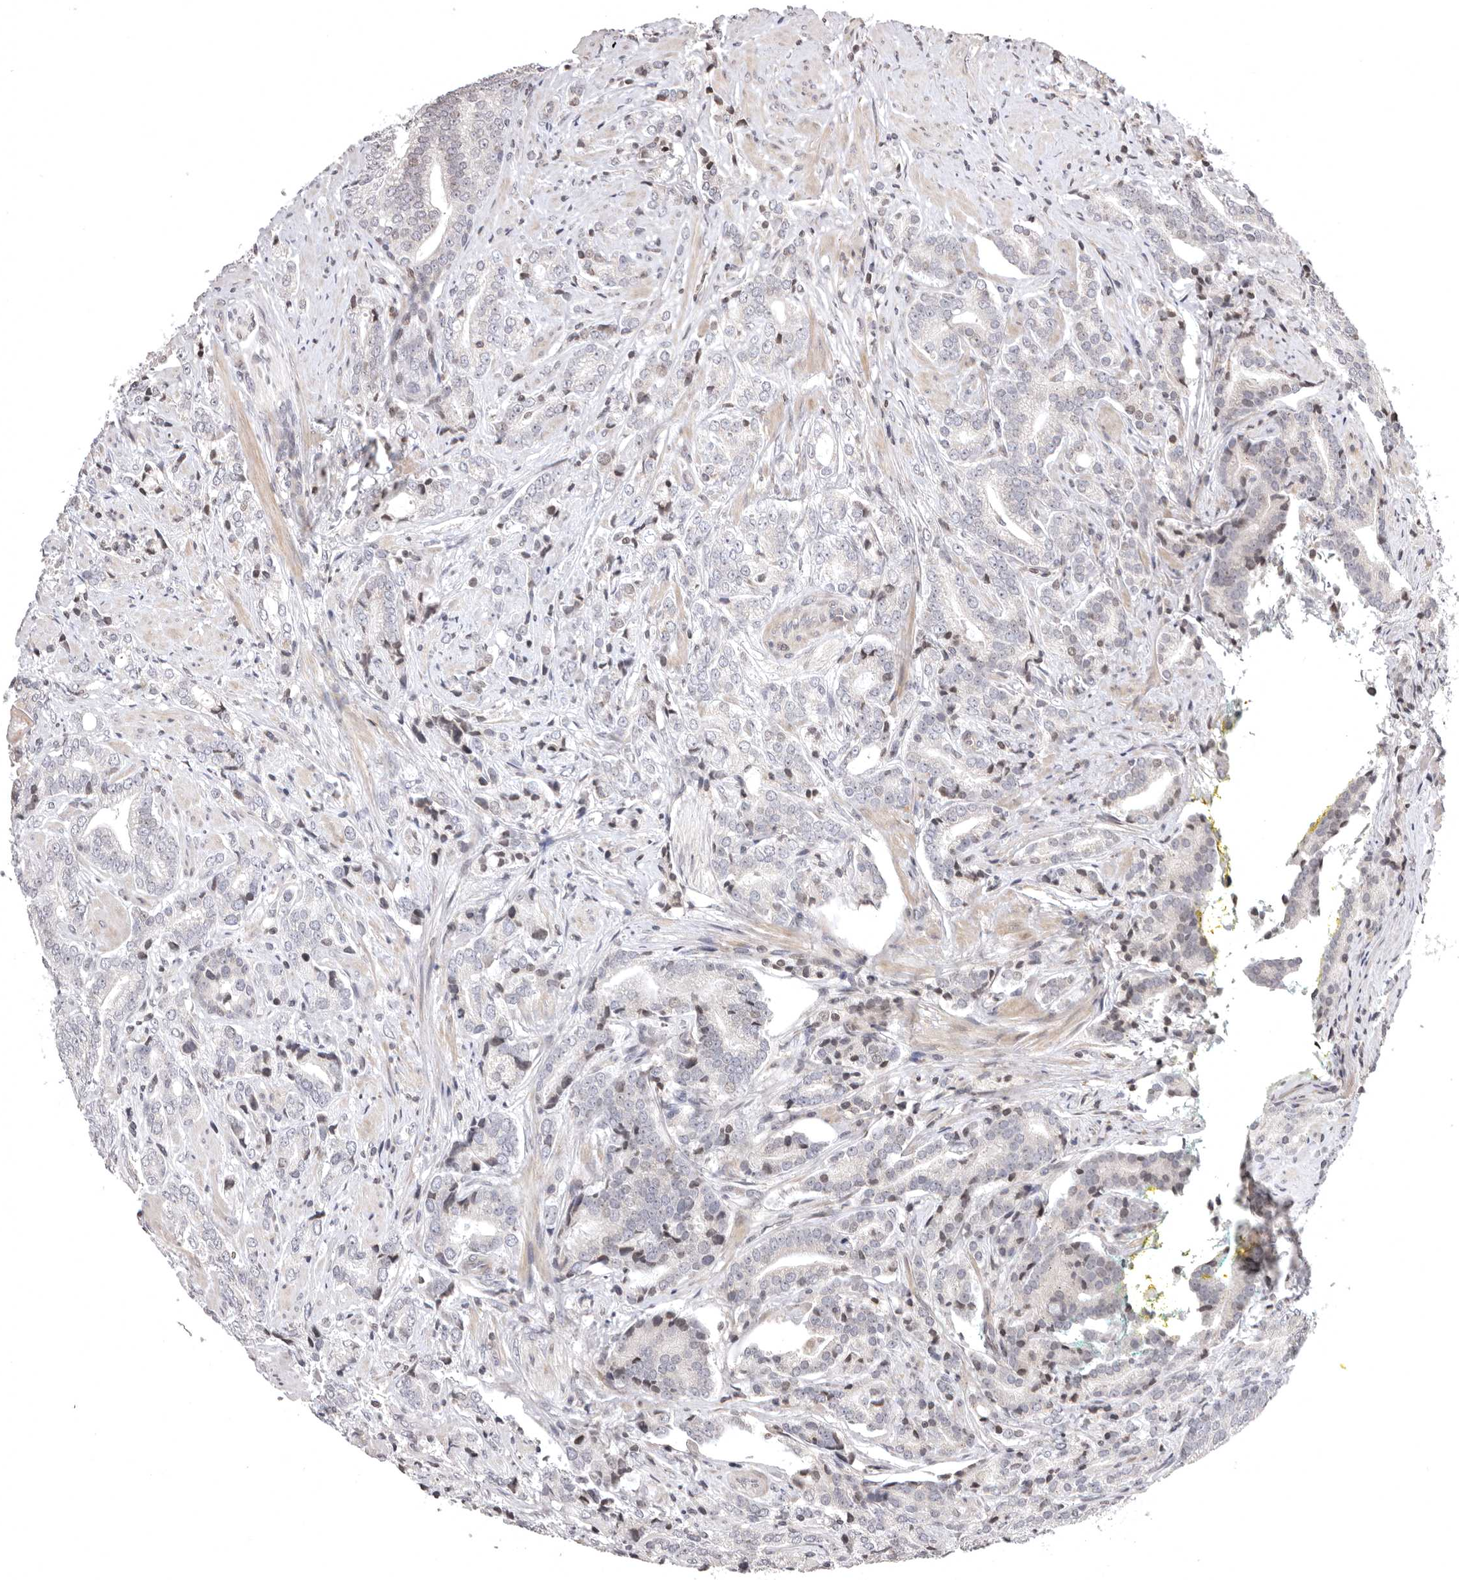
{"staining": {"intensity": "negative", "quantity": "none", "location": "none"}, "tissue": "prostate cancer", "cell_type": "Tumor cells", "image_type": "cancer", "snomed": [{"axis": "morphology", "description": "Adenocarcinoma, High grade"}, {"axis": "topography", "description": "Prostate"}], "caption": "This histopathology image is of prostate cancer (high-grade adenocarcinoma) stained with IHC to label a protein in brown with the nuclei are counter-stained blue. There is no expression in tumor cells.", "gene": "AZIN1", "patient": {"sex": "male", "age": 57}}